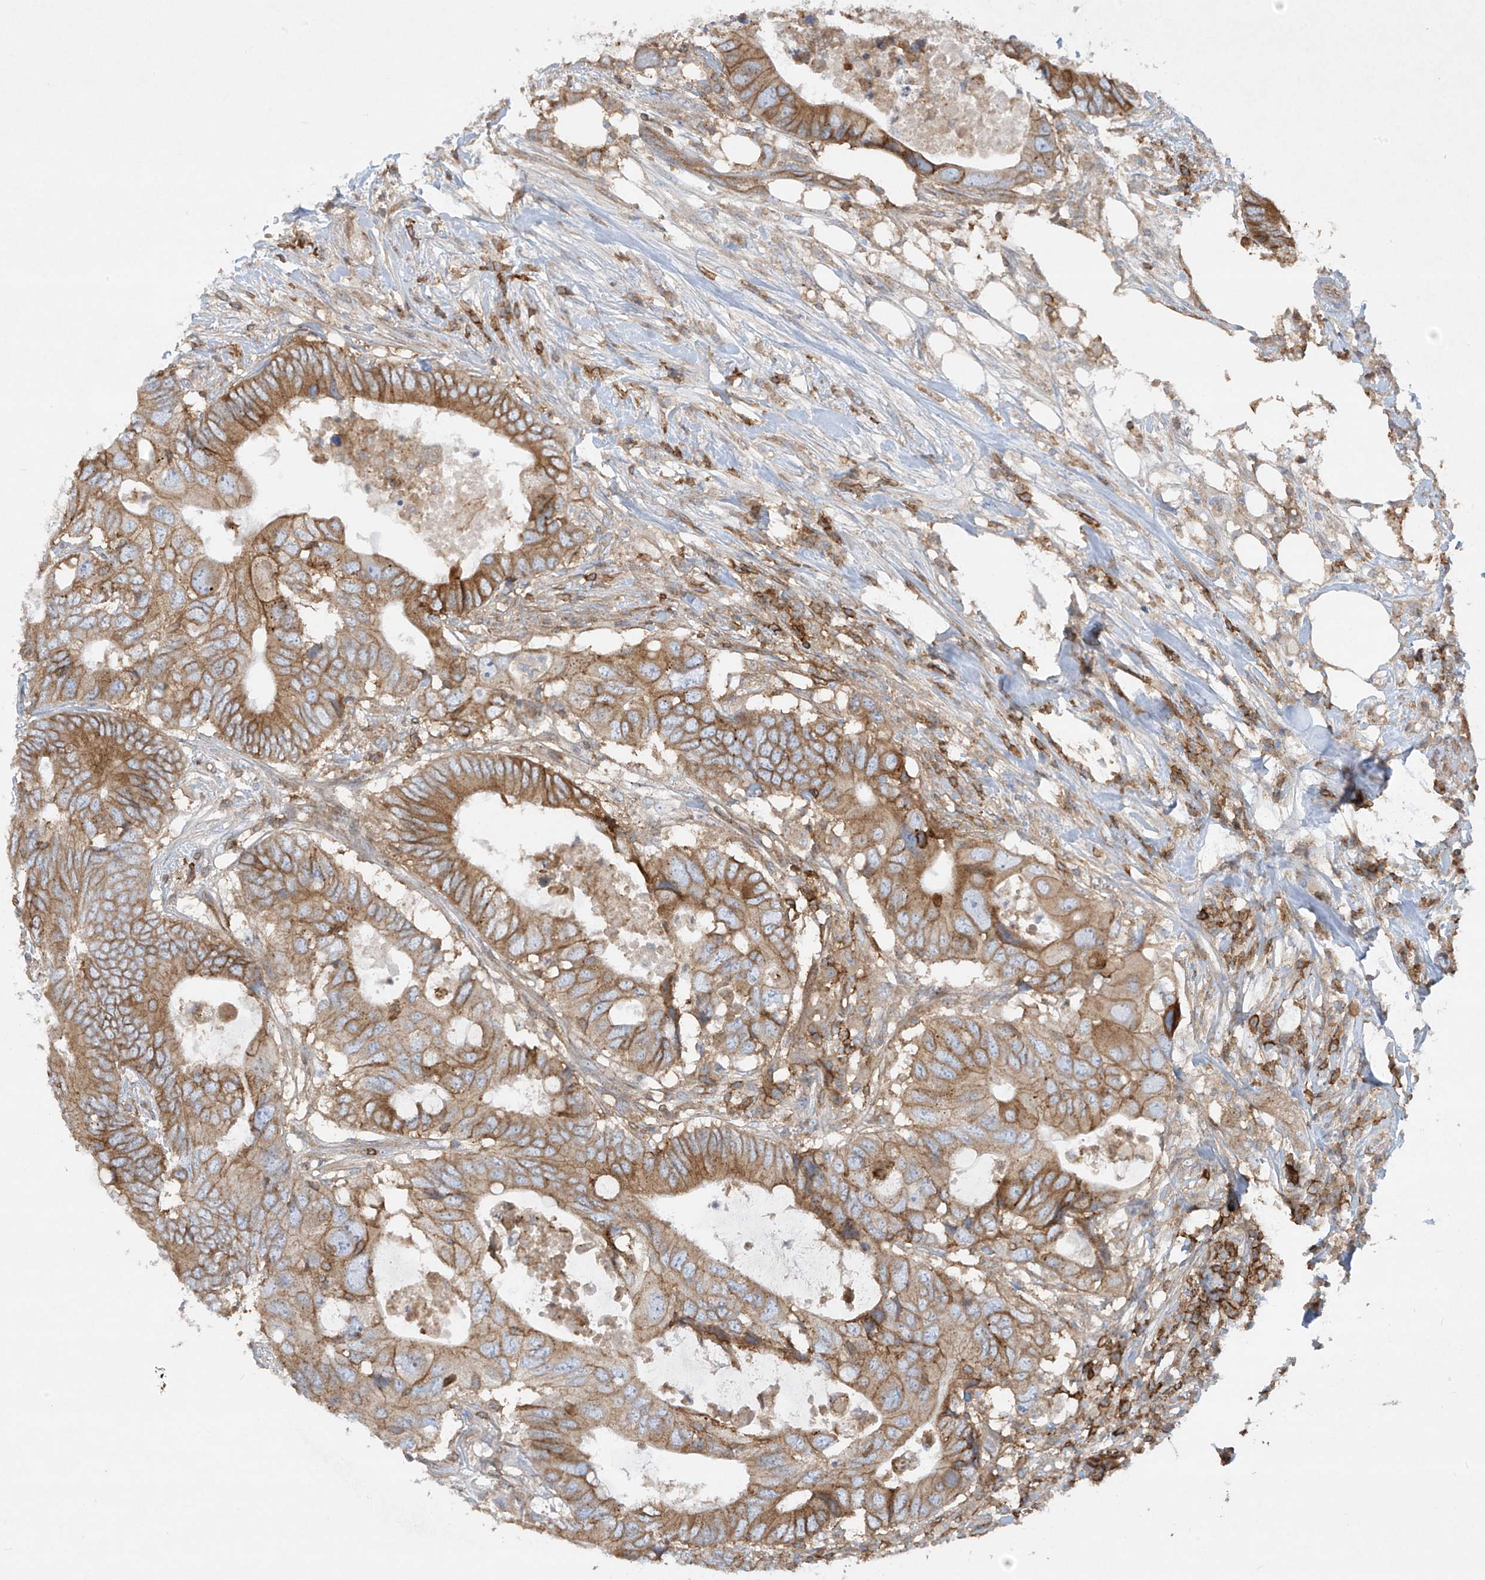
{"staining": {"intensity": "moderate", "quantity": ">75%", "location": "cytoplasmic/membranous"}, "tissue": "colorectal cancer", "cell_type": "Tumor cells", "image_type": "cancer", "snomed": [{"axis": "morphology", "description": "Adenocarcinoma, NOS"}, {"axis": "topography", "description": "Colon"}], "caption": "Protein analysis of colorectal cancer tissue exhibits moderate cytoplasmic/membranous positivity in about >75% of tumor cells.", "gene": "HLA-E", "patient": {"sex": "male", "age": 71}}